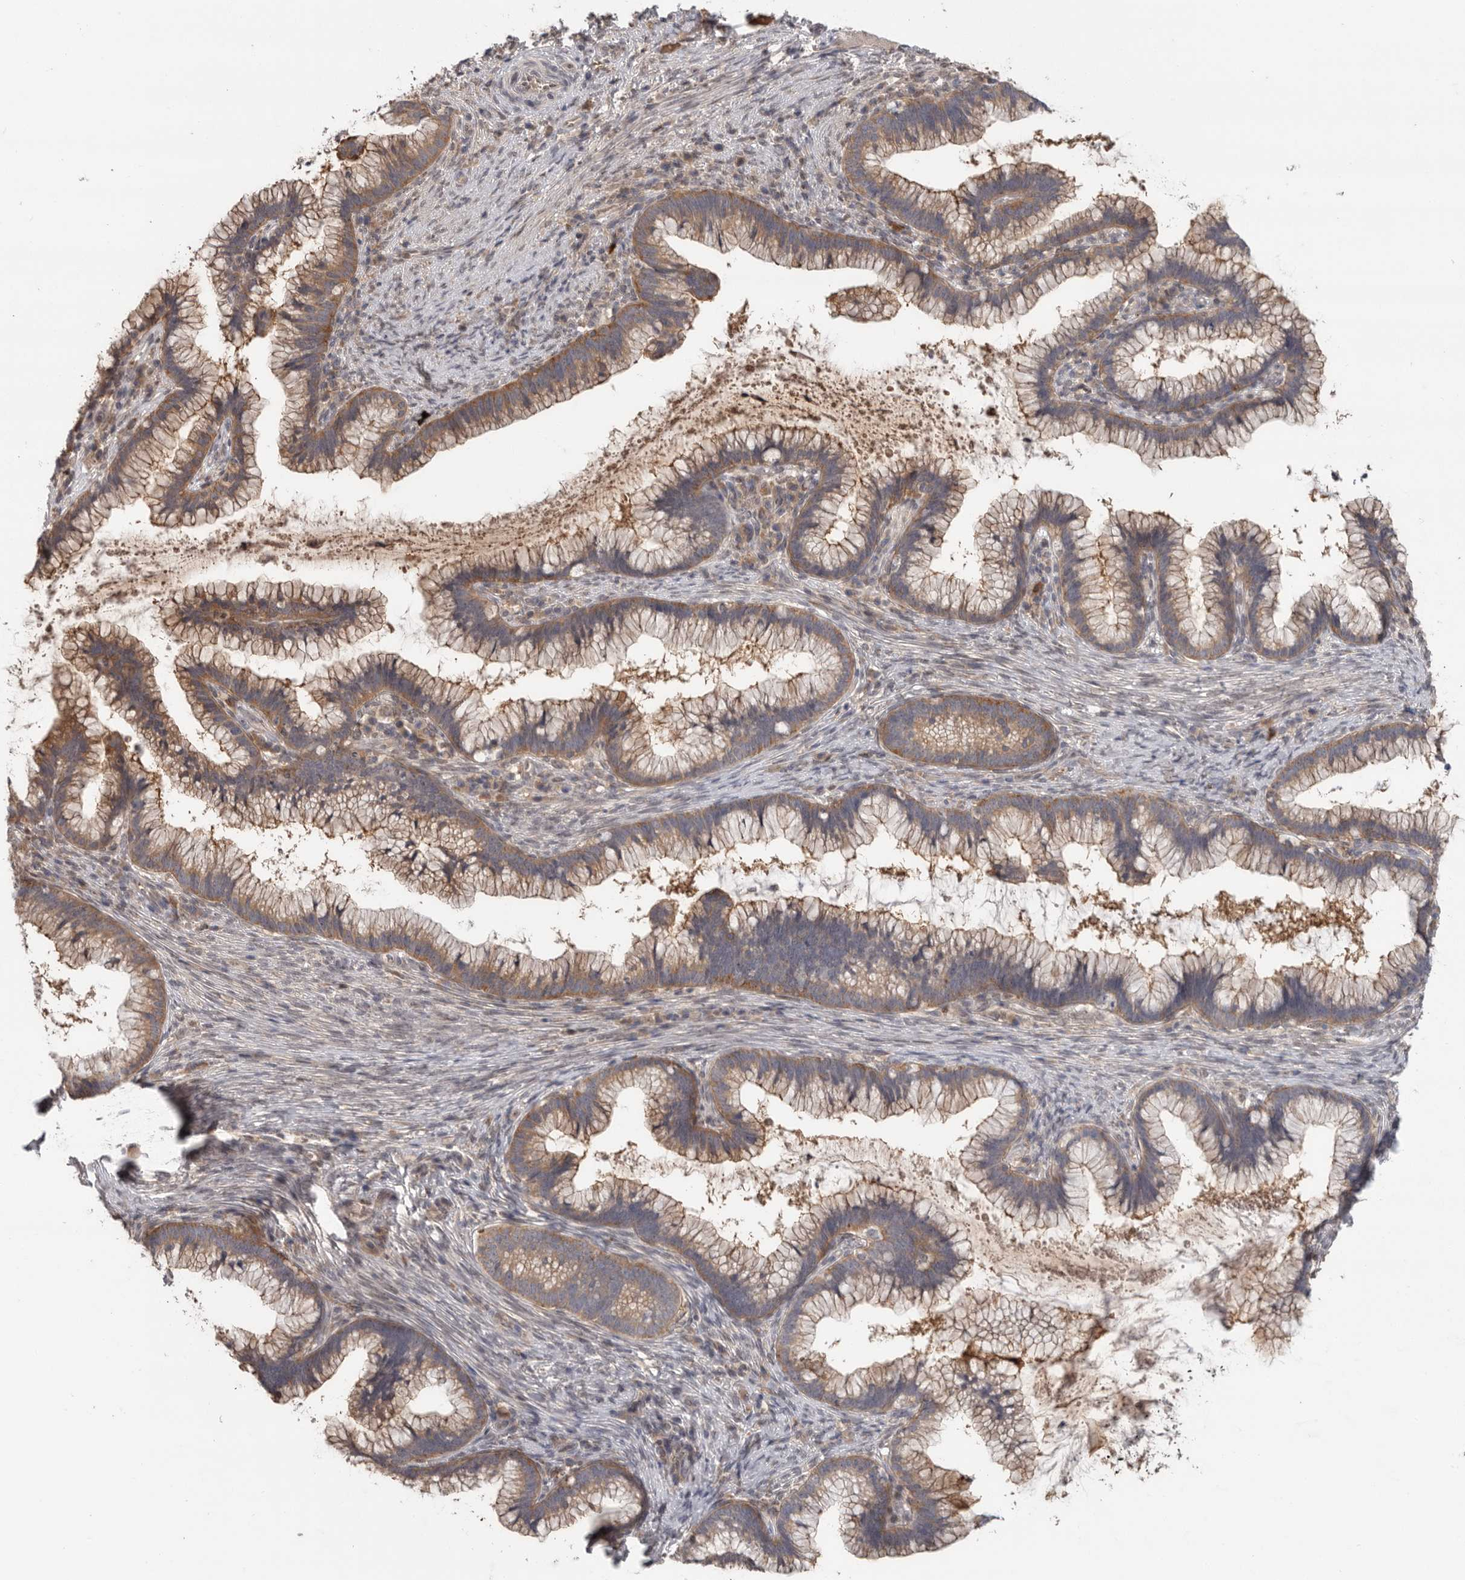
{"staining": {"intensity": "moderate", "quantity": ">75%", "location": "cytoplasmic/membranous"}, "tissue": "cervical cancer", "cell_type": "Tumor cells", "image_type": "cancer", "snomed": [{"axis": "morphology", "description": "Adenocarcinoma, NOS"}, {"axis": "topography", "description": "Cervix"}], "caption": "Immunohistochemistry (IHC) (DAB (3,3'-diaminobenzidine)) staining of human cervical adenocarcinoma shows moderate cytoplasmic/membranous protein positivity in approximately >75% of tumor cells. The staining was performed using DAB (3,3'-diaminobenzidine), with brown indicating positive protein expression. Nuclei are stained blue with hematoxylin.", "gene": "KLK5", "patient": {"sex": "female", "age": 36}}